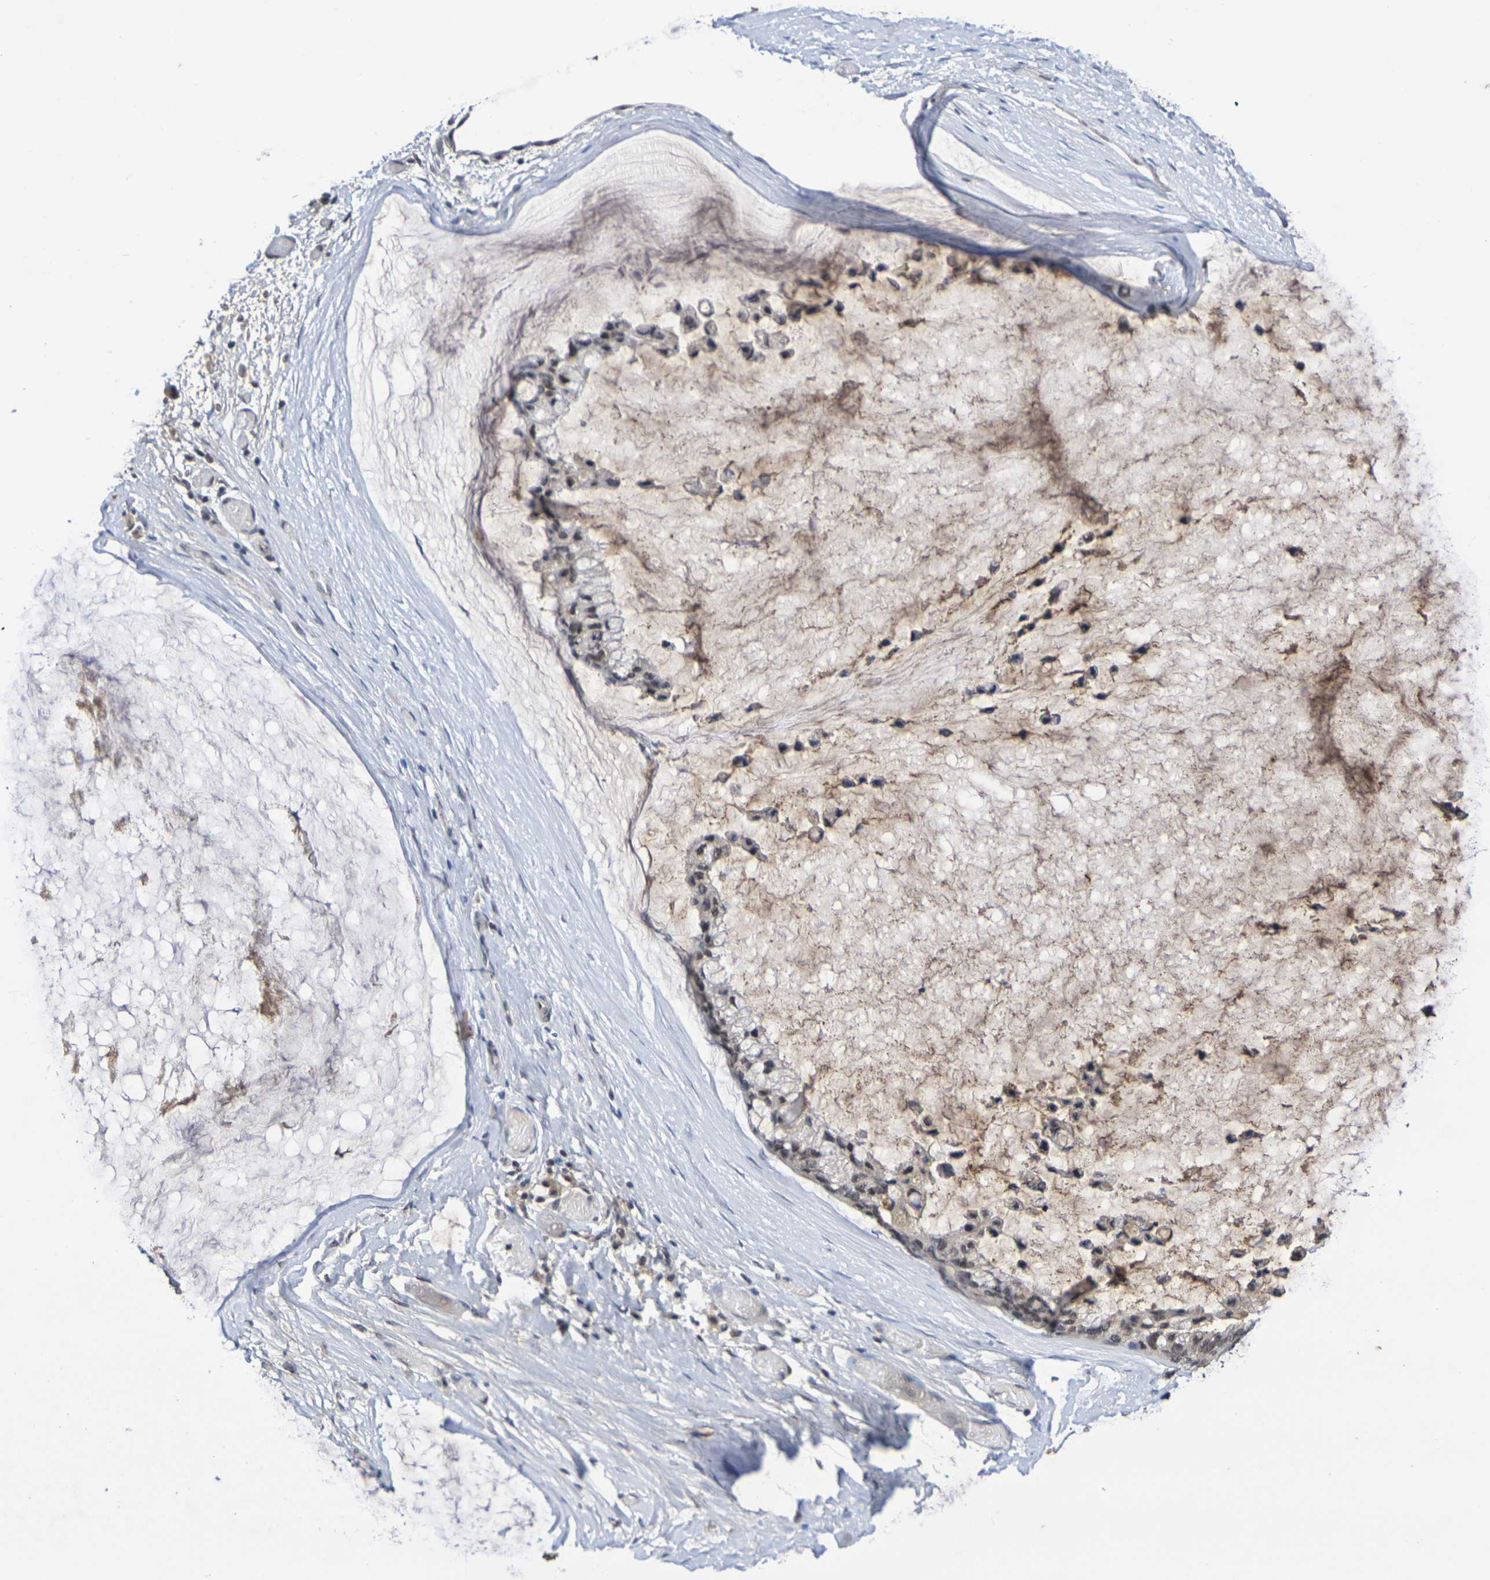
{"staining": {"intensity": "moderate", "quantity": ">75%", "location": "cytoplasmic/membranous,nuclear"}, "tissue": "ovarian cancer", "cell_type": "Tumor cells", "image_type": "cancer", "snomed": [{"axis": "morphology", "description": "Cystadenocarcinoma, mucinous, NOS"}, {"axis": "topography", "description": "Ovary"}], "caption": "Protein staining of ovarian cancer tissue displays moderate cytoplasmic/membranous and nuclear staining in approximately >75% of tumor cells.", "gene": "TERF2", "patient": {"sex": "female", "age": 39}}